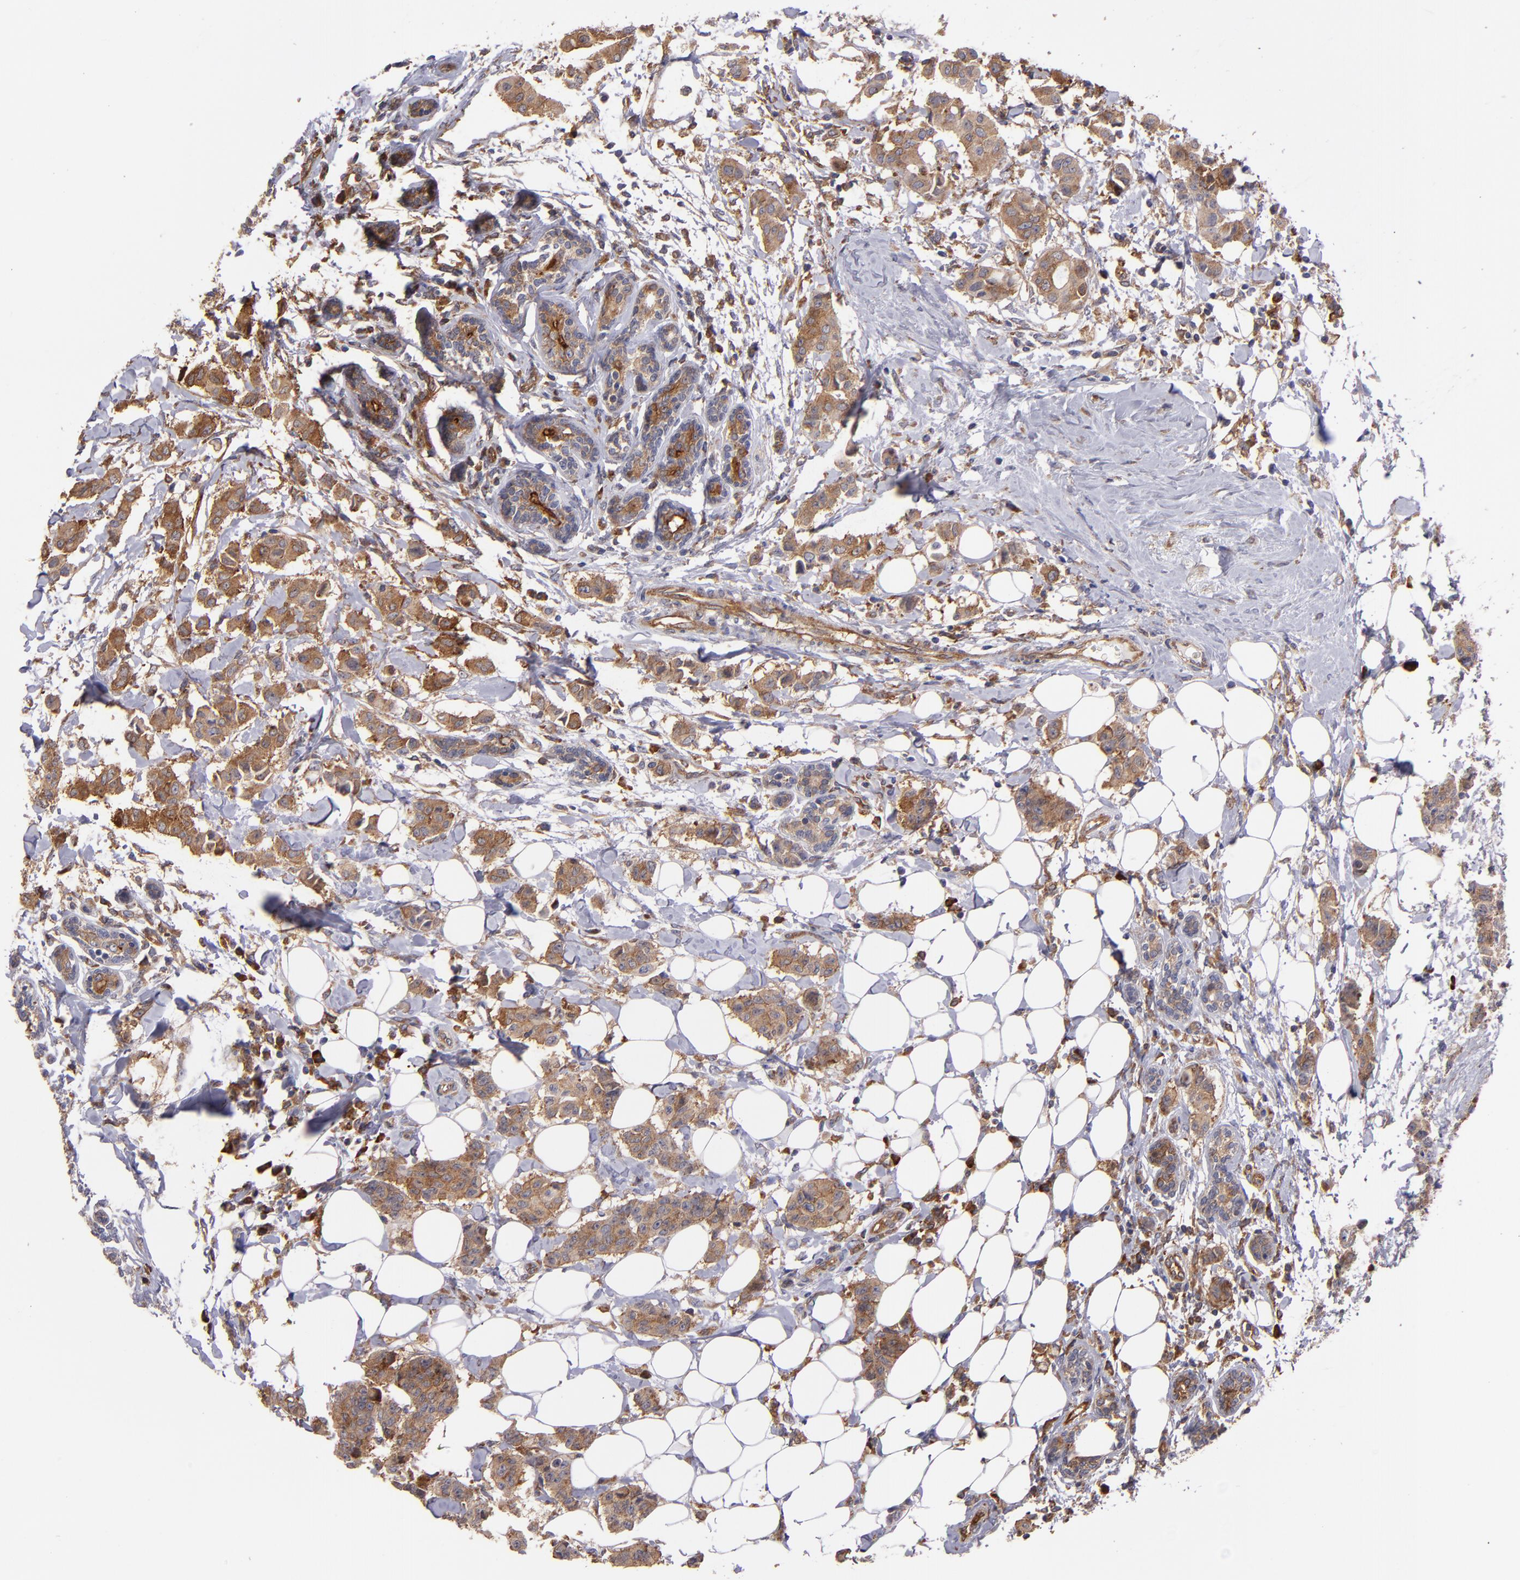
{"staining": {"intensity": "moderate", "quantity": ">75%", "location": "cytoplasmic/membranous"}, "tissue": "breast cancer", "cell_type": "Tumor cells", "image_type": "cancer", "snomed": [{"axis": "morphology", "description": "Duct carcinoma"}, {"axis": "topography", "description": "Breast"}], "caption": "High-power microscopy captured an immunohistochemistry photomicrograph of breast cancer (invasive ductal carcinoma), revealing moderate cytoplasmic/membranous staining in about >75% of tumor cells.", "gene": "IFIH1", "patient": {"sex": "female", "age": 40}}